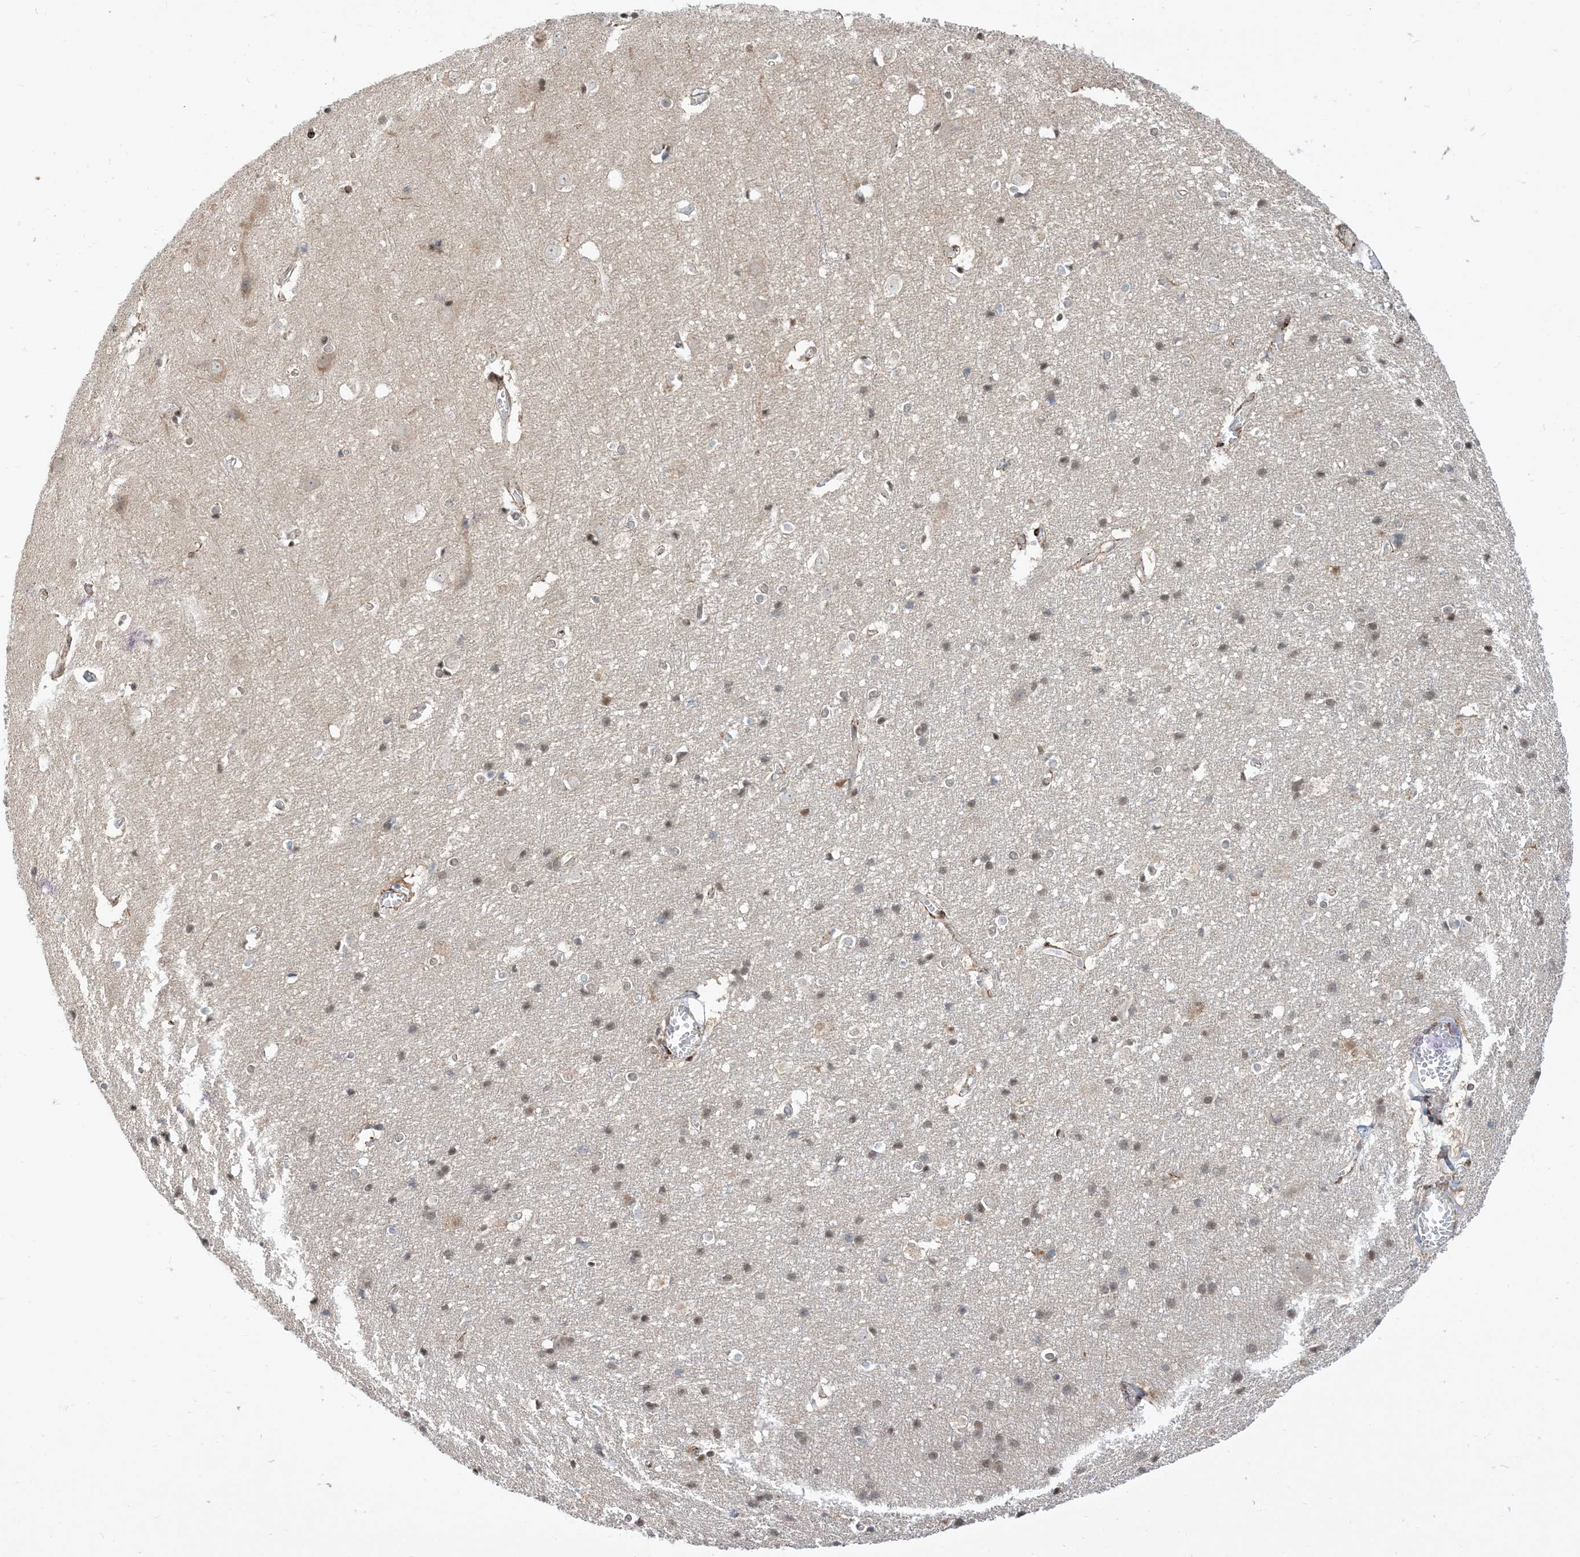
{"staining": {"intensity": "moderate", "quantity": "25%-75%", "location": "cytoplasmic/membranous"}, "tissue": "cerebral cortex", "cell_type": "Endothelial cells", "image_type": "normal", "snomed": [{"axis": "morphology", "description": "Normal tissue, NOS"}, {"axis": "topography", "description": "Cerebral cortex"}], "caption": "Human cerebral cortex stained for a protein (brown) displays moderate cytoplasmic/membranous positive positivity in approximately 25%-75% of endothelial cells.", "gene": "RIN1", "patient": {"sex": "male", "age": 54}}